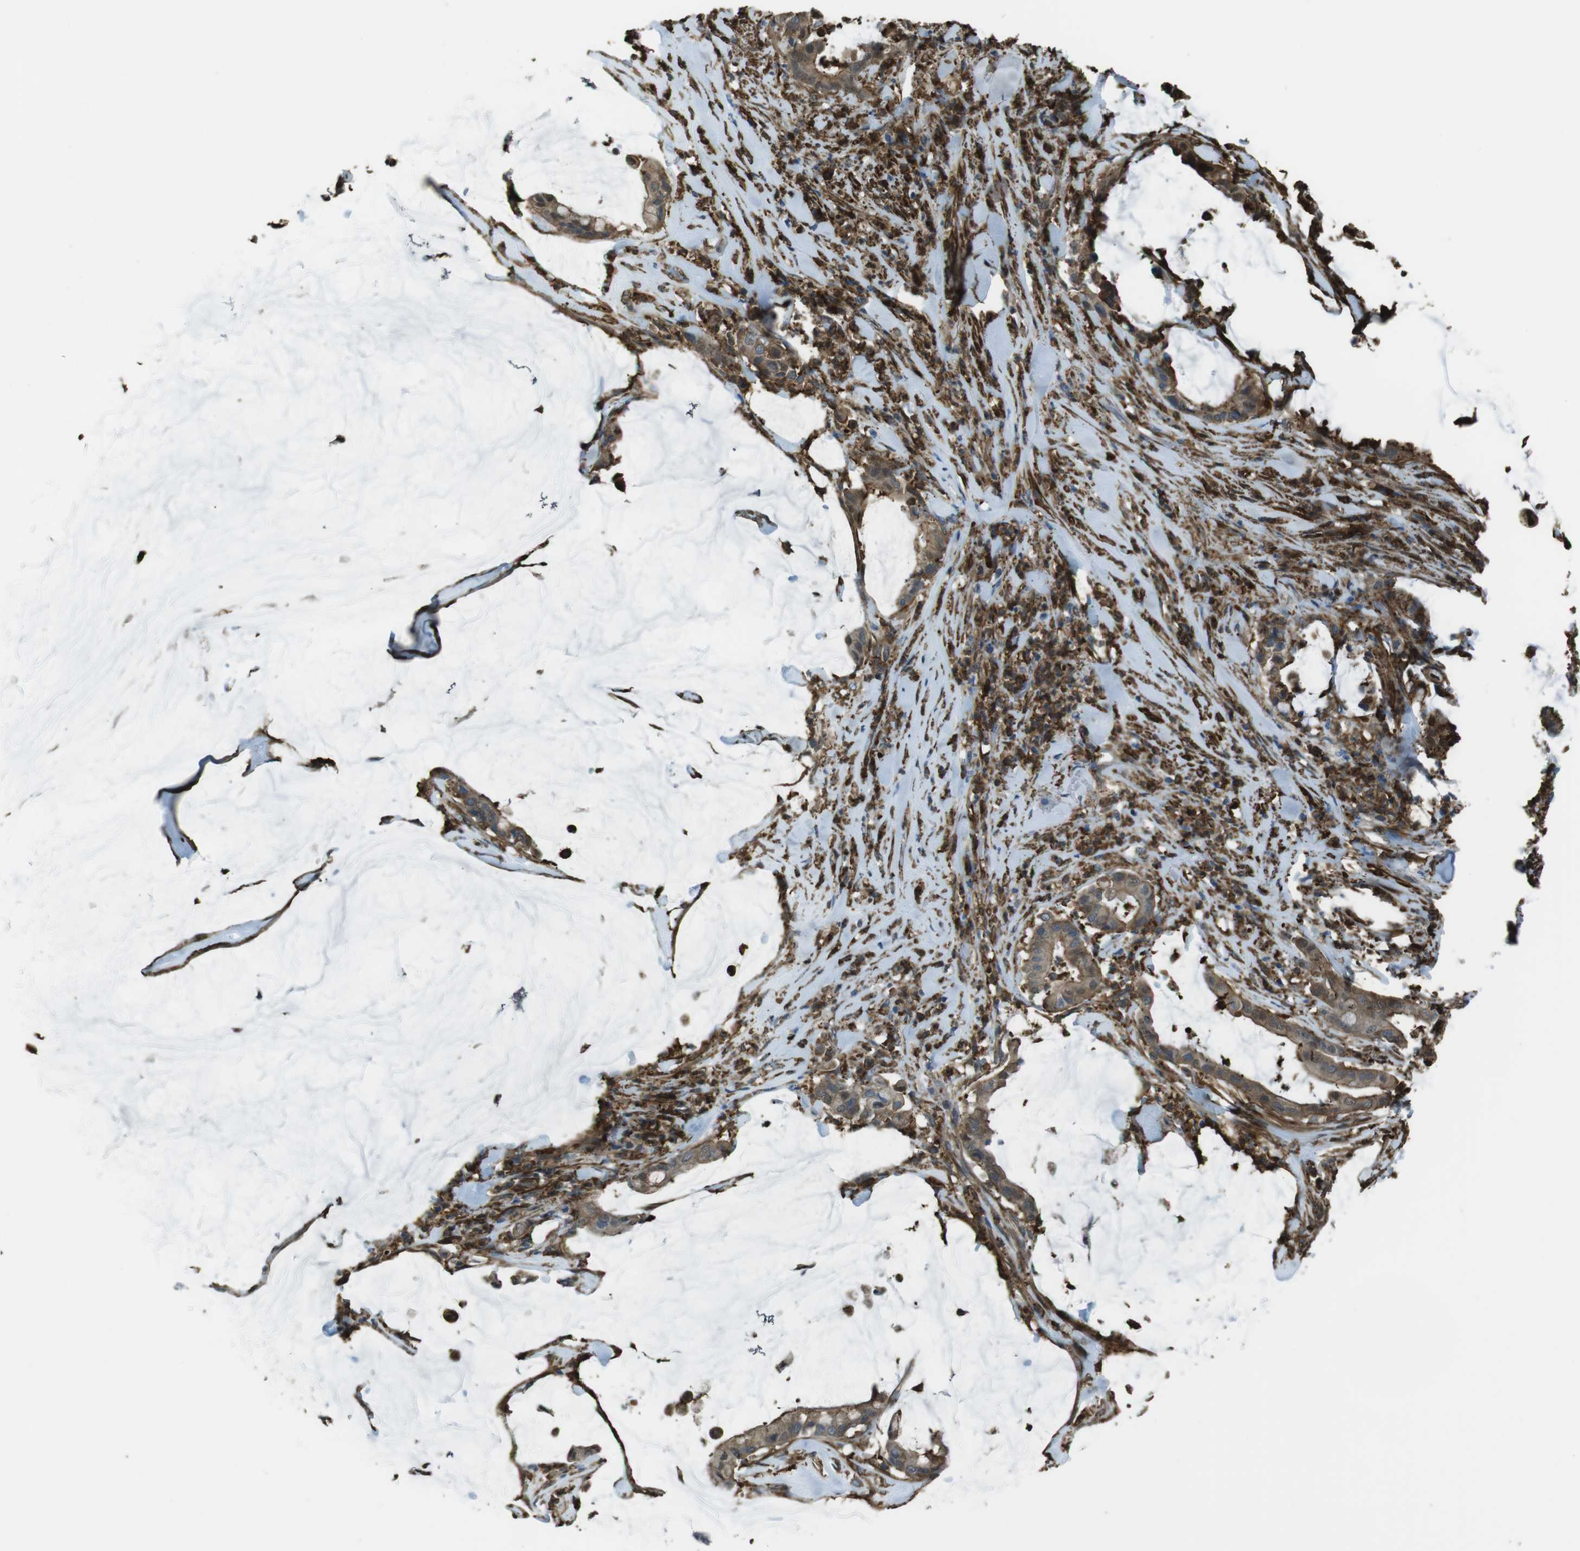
{"staining": {"intensity": "moderate", "quantity": ">75%", "location": "cytoplasmic/membranous"}, "tissue": "pancreatic cancer", "cell_type": "Tumor cells", "image_type": "cancer", "snomed": [{"axis": "morphology", "description": "Adenocarcinoma, NOS"}, {"axis": "topography", "description": "Pancreas"}], "caption": "The histopathology image reveals staining of adenocarcinoma (pancreatic), revealing moderate cytoplasmic/membranous protein staining (brown color) within tumor cells.", "gene": "SFT2D1", "patient": {"sex": "male", "age": 41}}